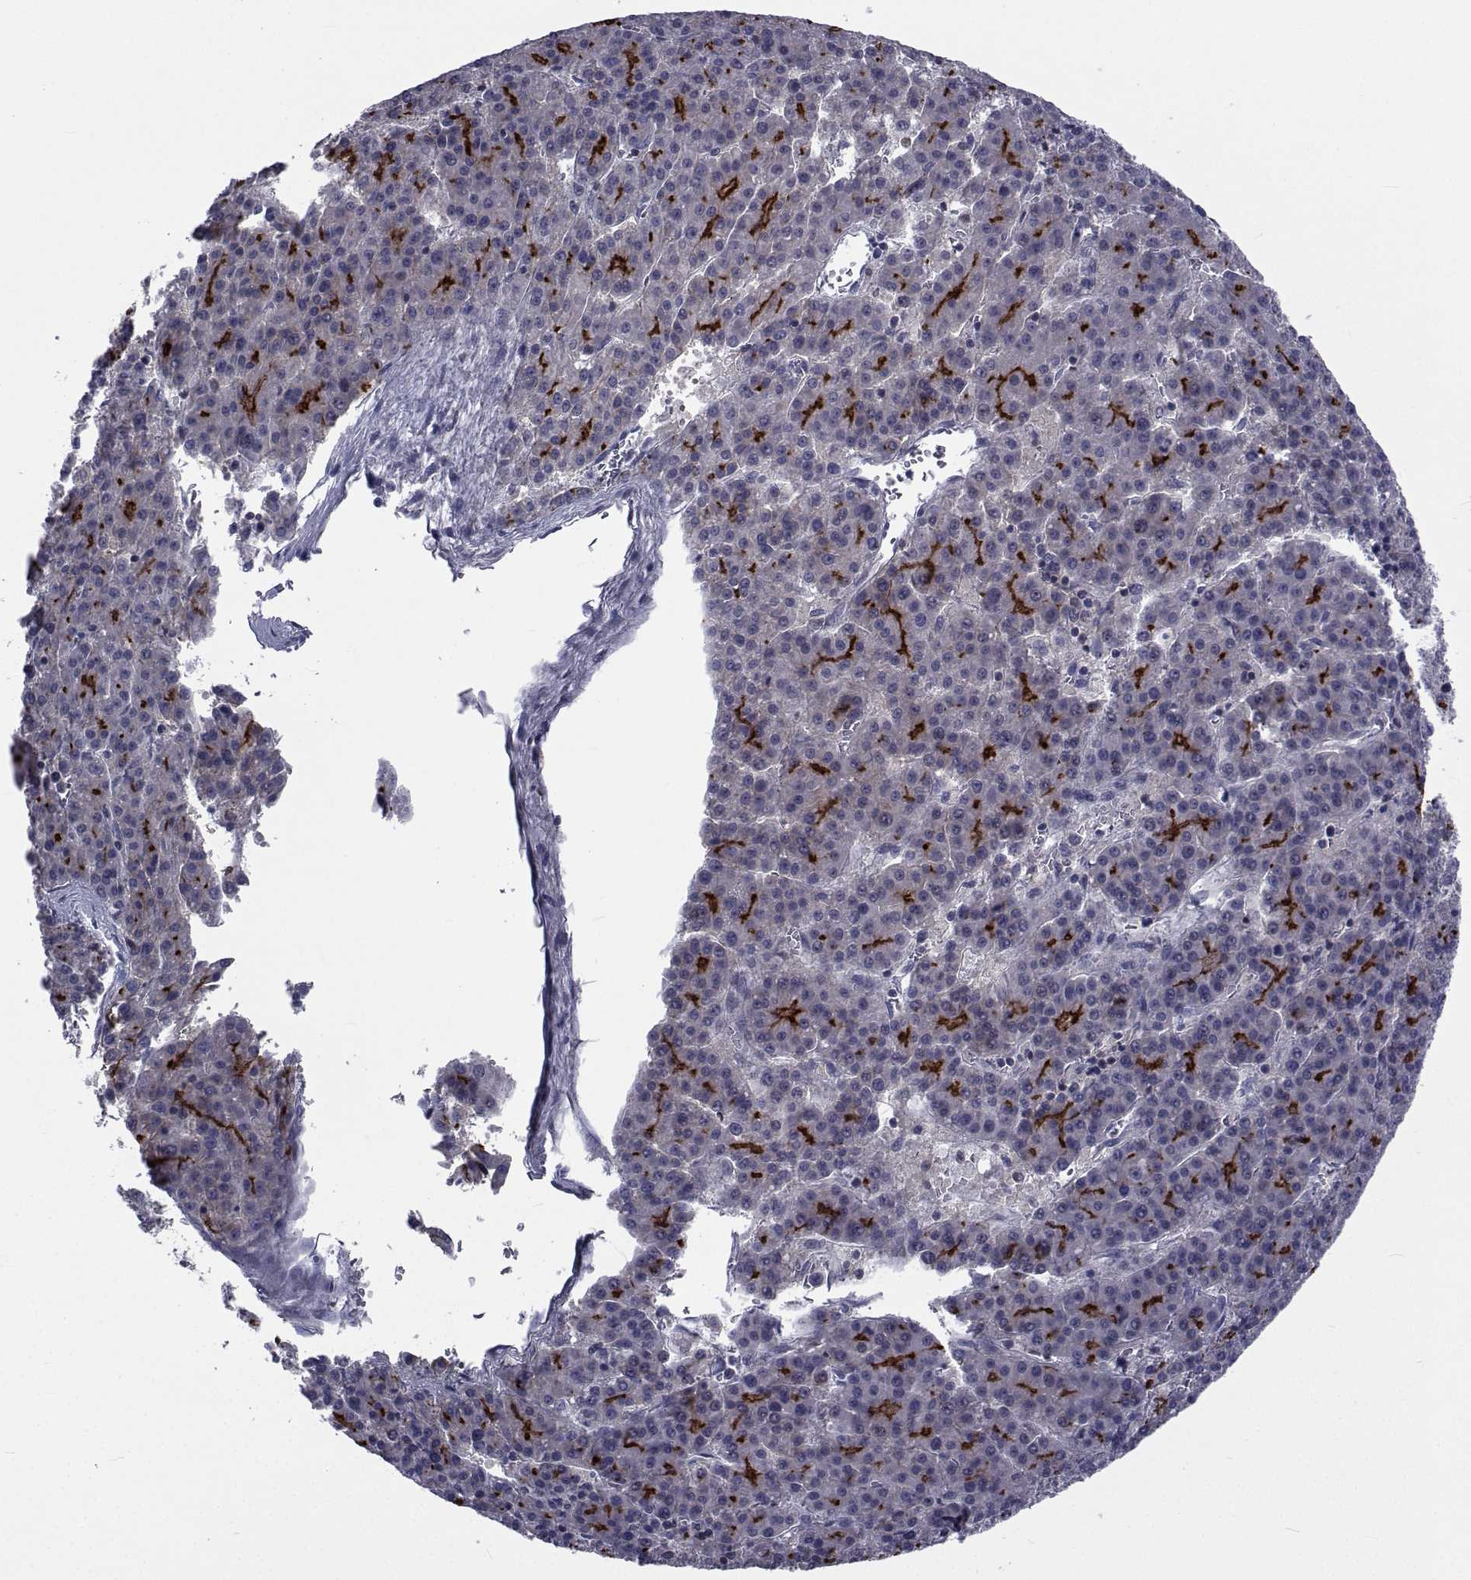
{"staining": {"intensity": "strong", "quantity": "25%-75%", "location": "cytoplasmic/membranous"}, "tissue": "liver cancer", "cell_type": "Tumor cells", "image_type": "cancer", "snomed": [{"axis": "morphology", "description": "Carcinoma, Hepatocellular, NOS"}, {"axis": "topography", "description": "Liver"}], "caption": "Tumor cells reveal strong cytoplasmic/membranous expression in about 25%-75% of cells in liver cancer (hepatocellular carcinoma).", "gene": "SLC30A10", "patient": {"sex": "female", "age": 58}}